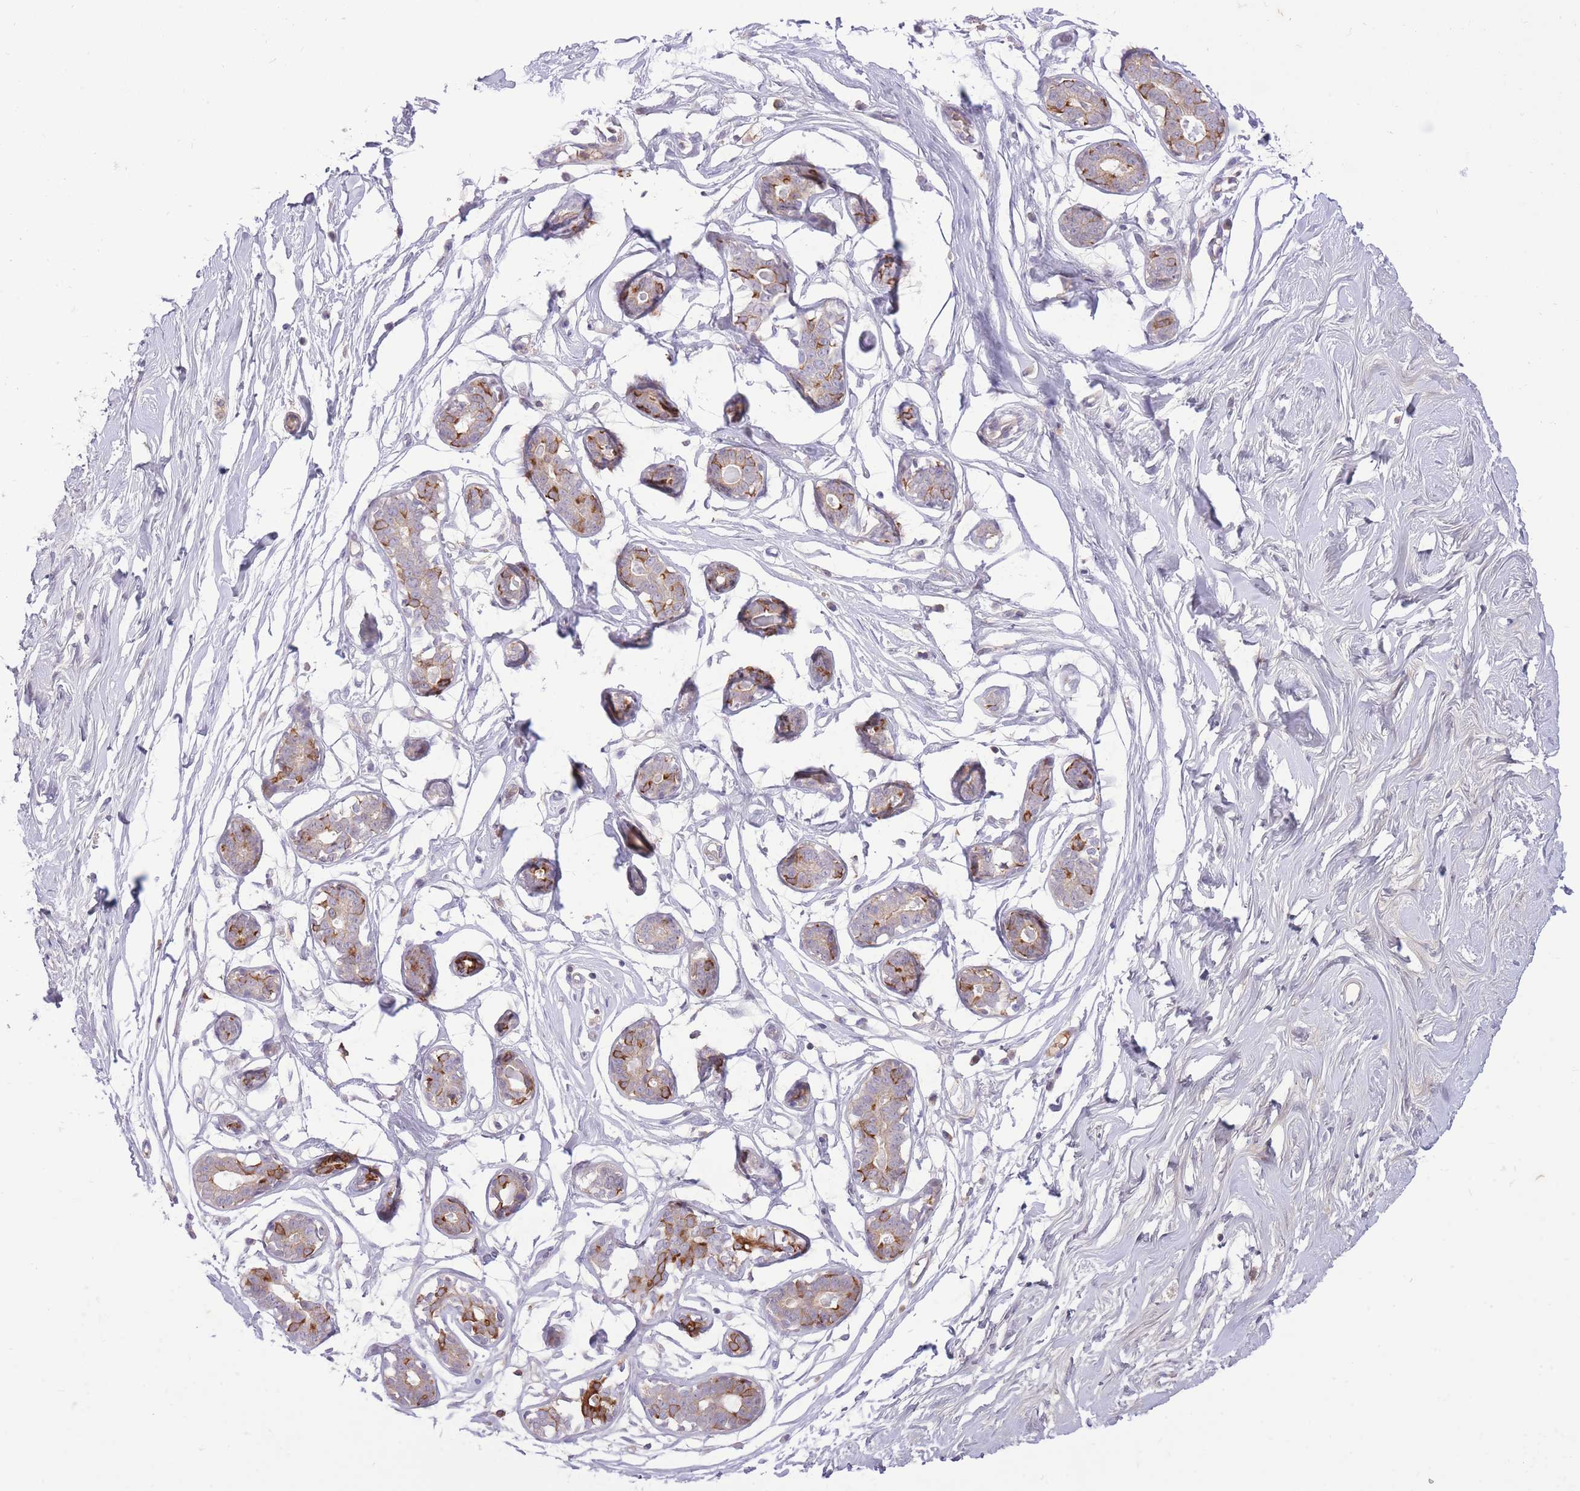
{"staining": {"intensity": "weak", "quantity": "<25%", "location": "cytoplasmic/membranous"}, "tissue": "breast", "cell_type": "Adipocytes", "image_type": "normal", "snomed": [{"axis": "morphology", "description": "Normal tissue, NOS"}, {"axis": "morphology", "description": "Adenoma, NOS"}, {"axis": "topography", "description": "Breast"}], "caption": "A micrograph of human breast is negative for staining in adipocytes. (Stains: DAB (3,3'-diaminobenzidine) immunohistochemistry (IHC) with hematoxylin counter stain, Microscopy: brightfield microscopy at high magnification).", "gene": "MEIS3", "patient": {"sex": "female", "age": 23}}